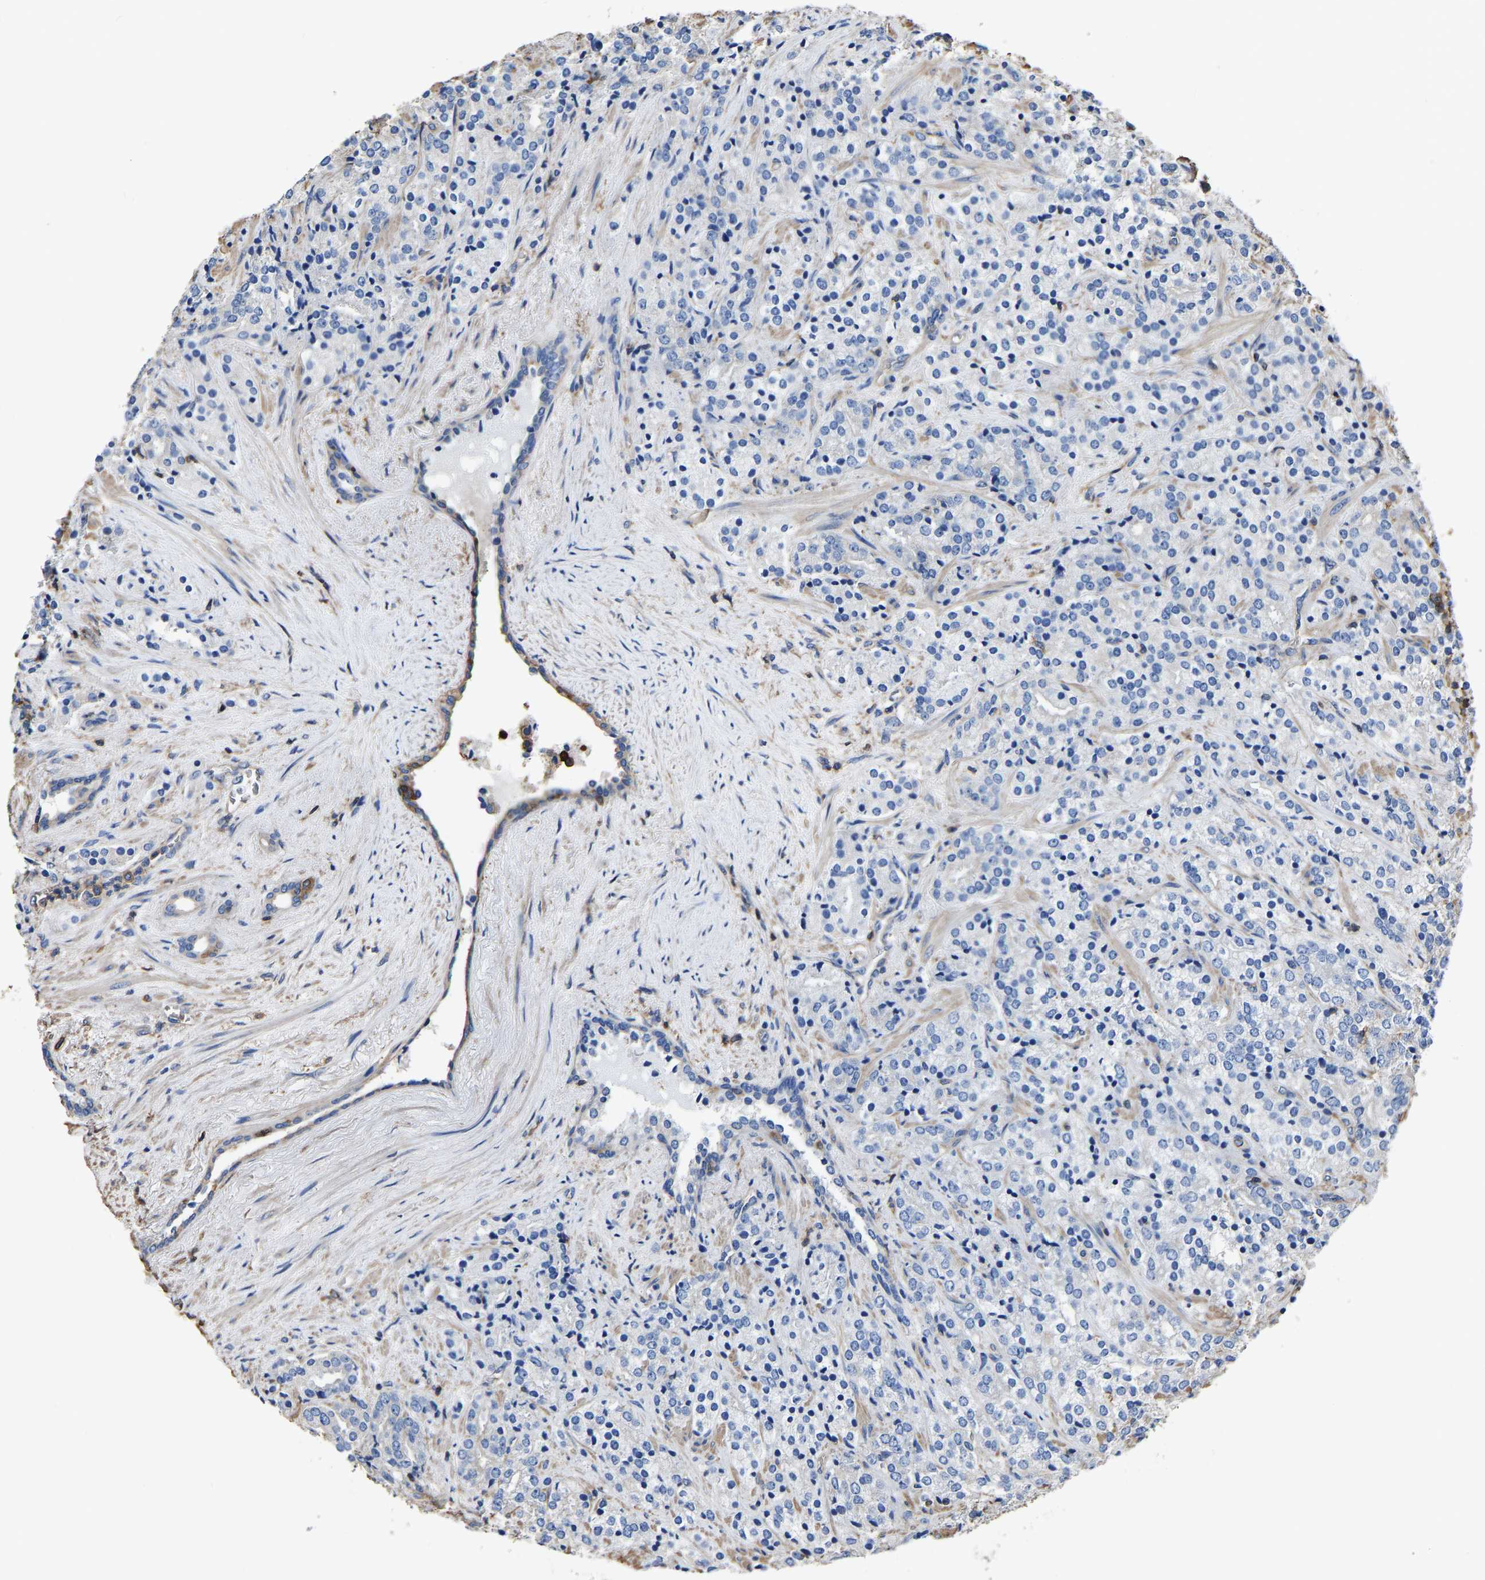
{"staining": {"intensity": "negative", "quantity": "none", "location": "none"}, "tissue": "prostate cancer", "cell_type": "Tumor cells", "image_type": "cancer", "snomed": [{"axis": "morphology", "description": "Adenocarcinoma, High grade"}, {"axis": "topography", "description": "Prostate"}], "caption": "Tumor cells are negative for brown protein staining in high-grade adenocarcinoma (prostate).", "gene": "ARMT1", "patient": {"sex": "male", "age": 71}}